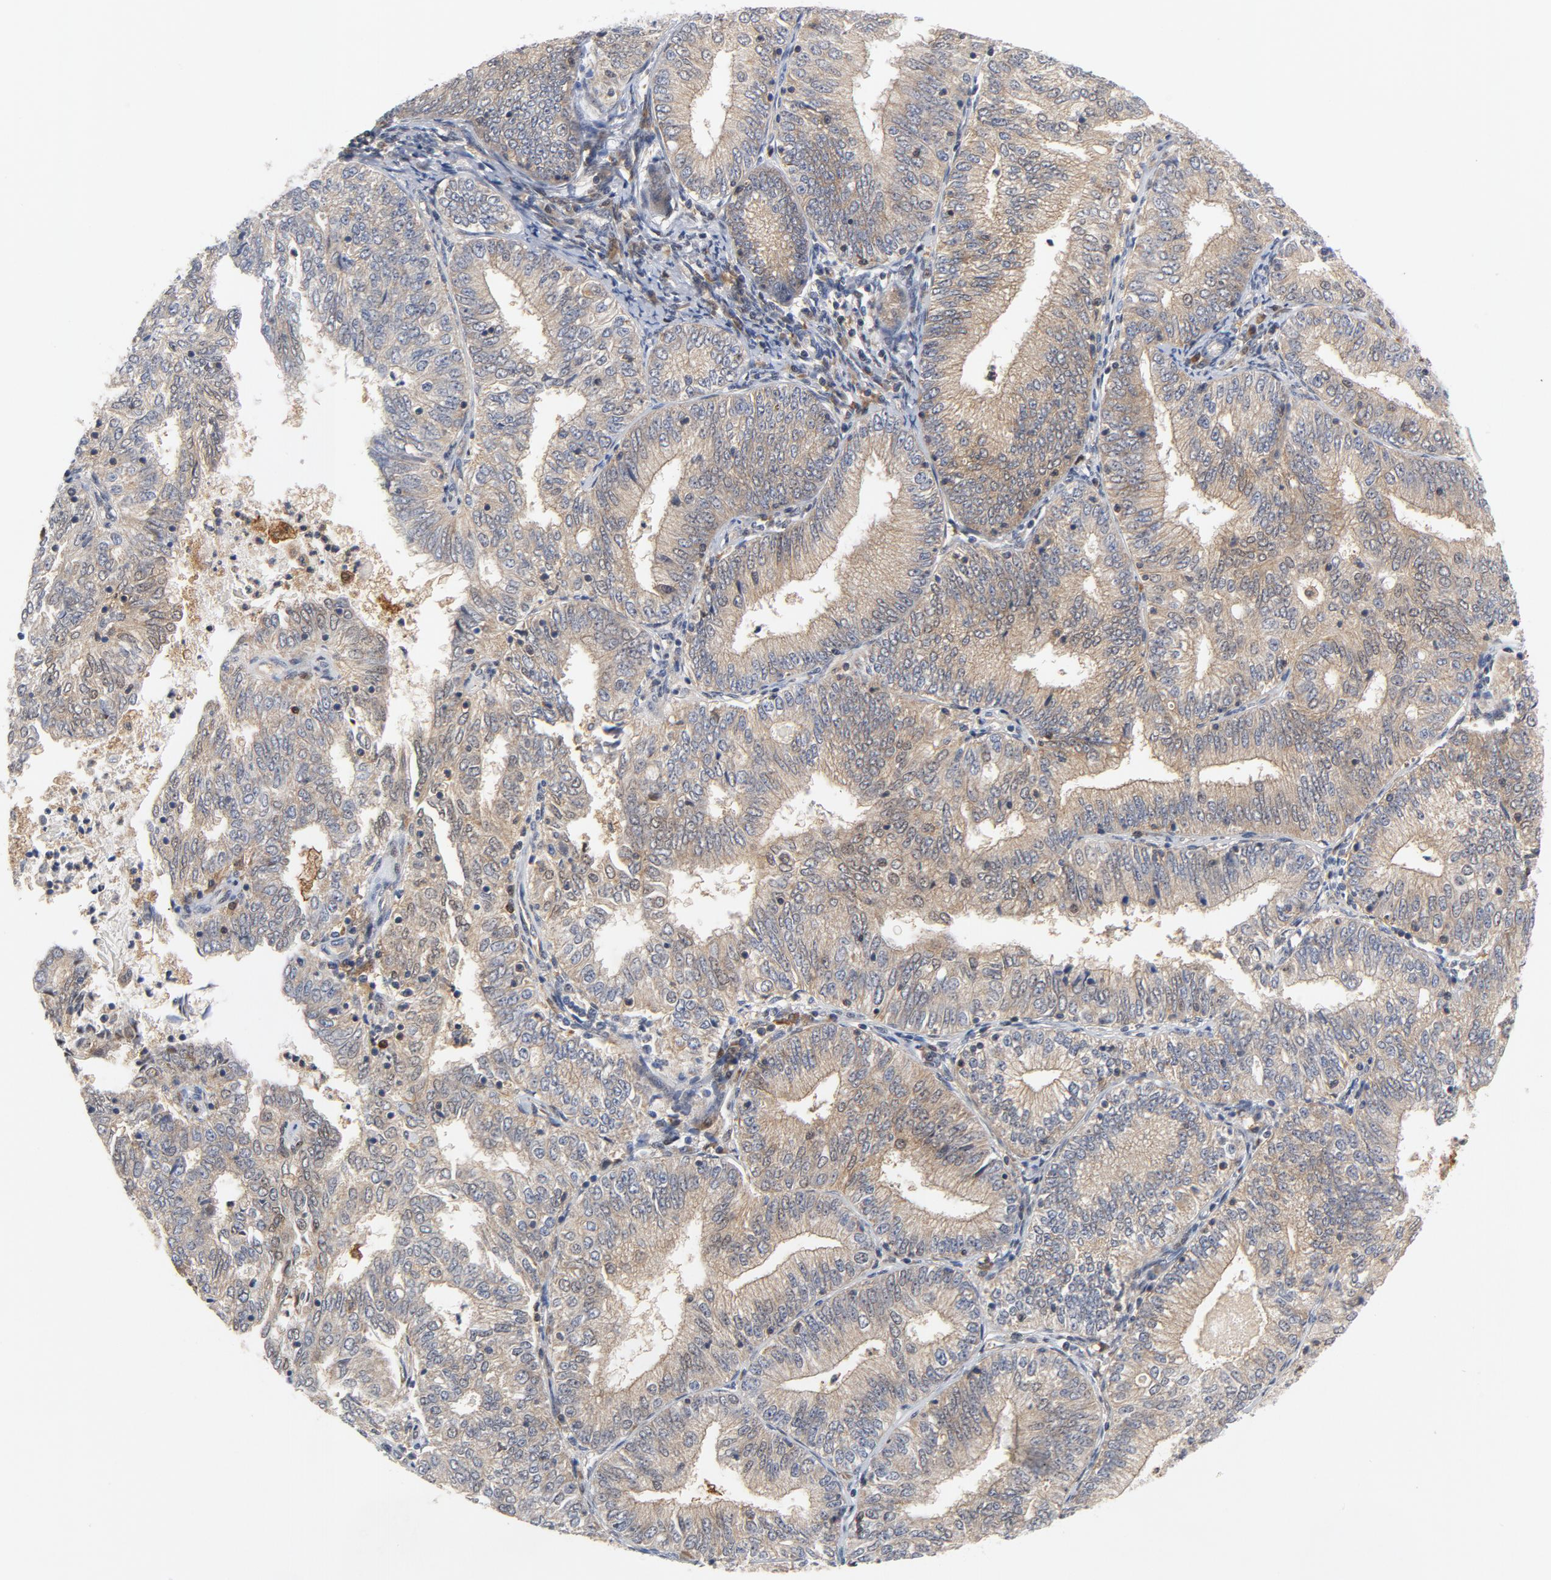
{"staining": {"intensity": "weak", "quantity": ">75%", "location": "cytoplasmic/membranous"}, "tissue": "endometrial cancer", "cell_type": "Tumor cells", "image_type": "cancer", "snomed": [{"axis": "morphology", "description": "Adenocarcinoma, NOS"}, {"axis": "topography", "description": "Endometrium"}], "caption": "The immunohistochemical stain labels weak cytoplasmic/membranous staining in tumor cells of endometrial cancer (adenocarcinoma) tissue. The staining was performed using DAB to visualize the protein expression in brown, while the nuclei were stained in blue with hematoxylin (Magnification: 20x).", "gene": "RAPGEF4", "patient": {"sex": "female", "age": 69}}